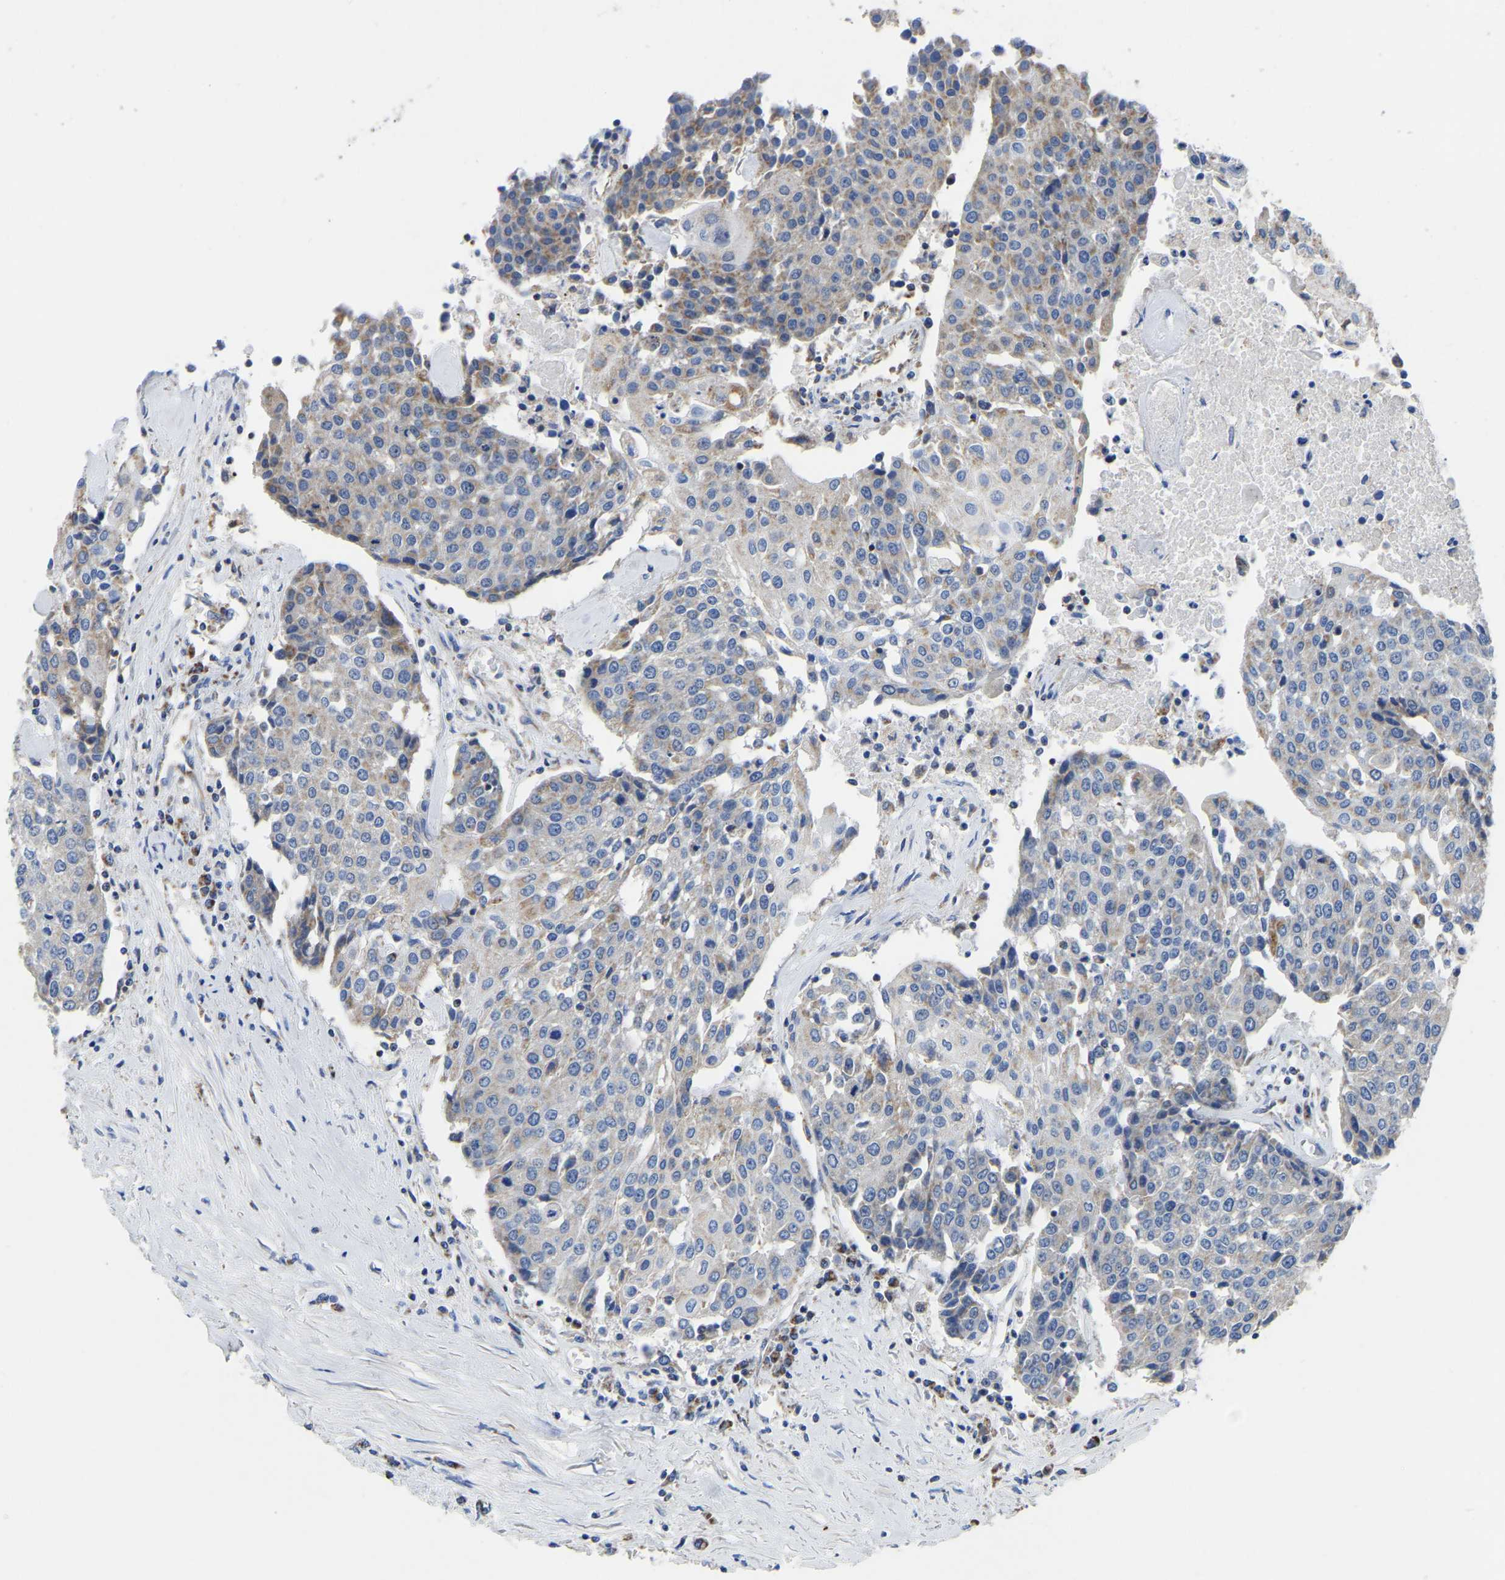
{"staining": {"intensity": "moderate", "quantity": "<25%", "location": "cytoplasmic/membranous"}, "tissue": "urothelial cancer", "cell_type": "Tumor cells", "image_type": "cancer", "snomed": [{"axis": "morphology", "description": "Urothelial carcinoma, High grade"}, {"axis": "topography", "description": "Urinary bladder"}], "caption": "Urothelial cancer stained with a brown dye exhibits moderate cytoplasmic/membranous positive expression in approximately <25% of tumor cells.", "gene": "ETFA", "patient": {"sex": "female", "age": 85}}